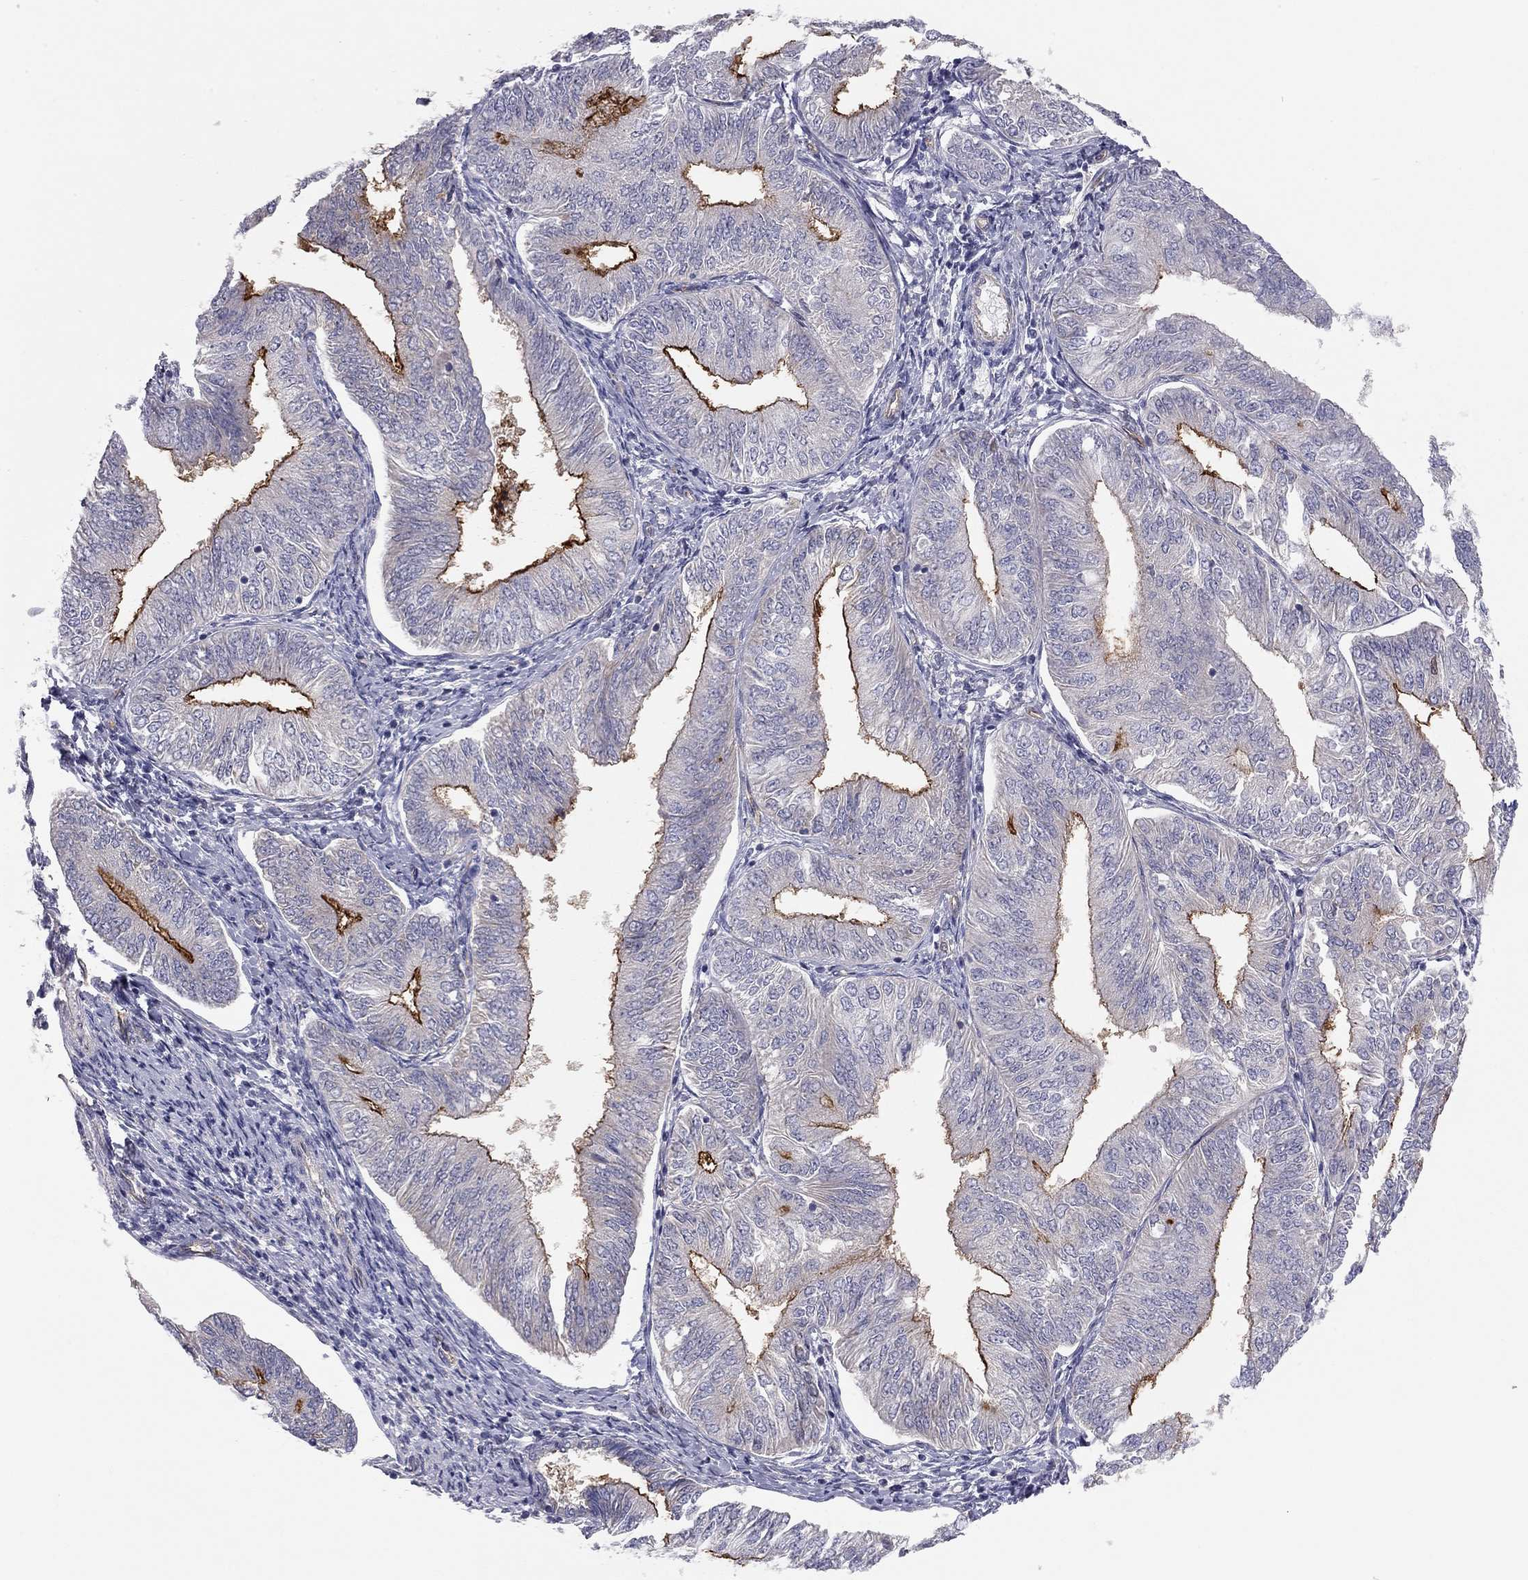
{"staining": {"intensity": "strong", "quantity": "25%-75%", "location": "cytoplasmic/membranous"}, "tissue": "endometrial cancer", "cell_type": "Tumor cells", "image_type": "cancer", "snomed": [{"axis": "morphology", "description": "Adenocarcinoma, NOS"}, {"axis": "topography", "description": "Endometrium"}], "caption": "Strong cytoplasmic/membranous positivity for a protein is appreciated in approximately 25%-75% of tumor cells of endometrial cancer (adenocarcinoma) using IHC.", "gene": "GPRC5B", "patient": {"sex": "female", "age": 58}}